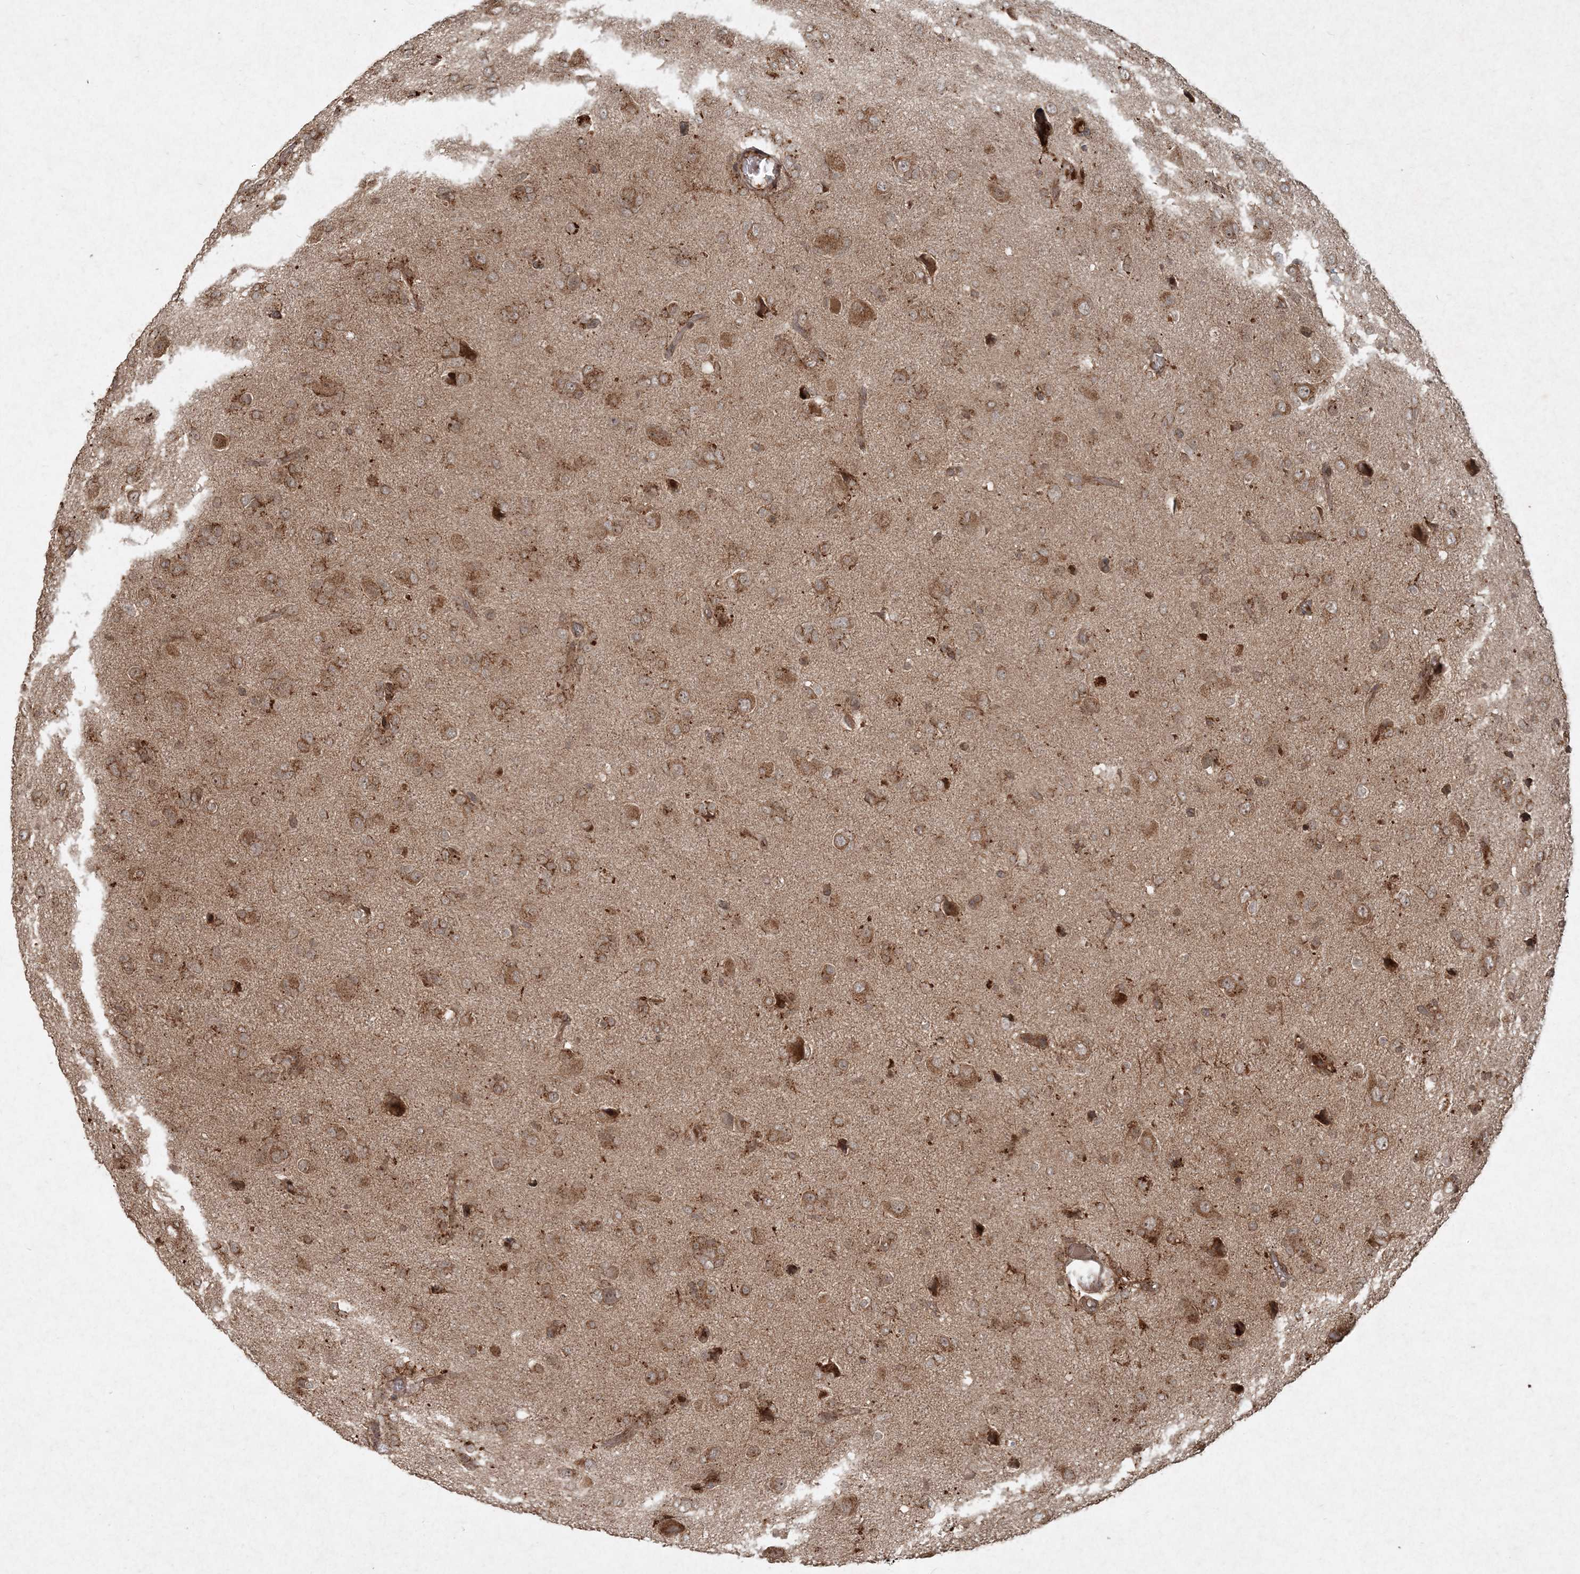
{"staining": {"intensity": "moderate", "quantity": ">75%", "location": "cytoplasmic/membranous"}, "tissue": "glioma", "cell_type": "Tumor cells", "image_type": "cancer", "snomed": [{"axis": "morphology", "description": "Glioma, malignant, High grade"}, {"axis": "topography", "description": "Brain"}], "caption": "Glioma stained with a protein marker exhibits moderate staining in tumor cells.", "gene": "NARS1", "patient": {"sex": "female", "age": 59}}